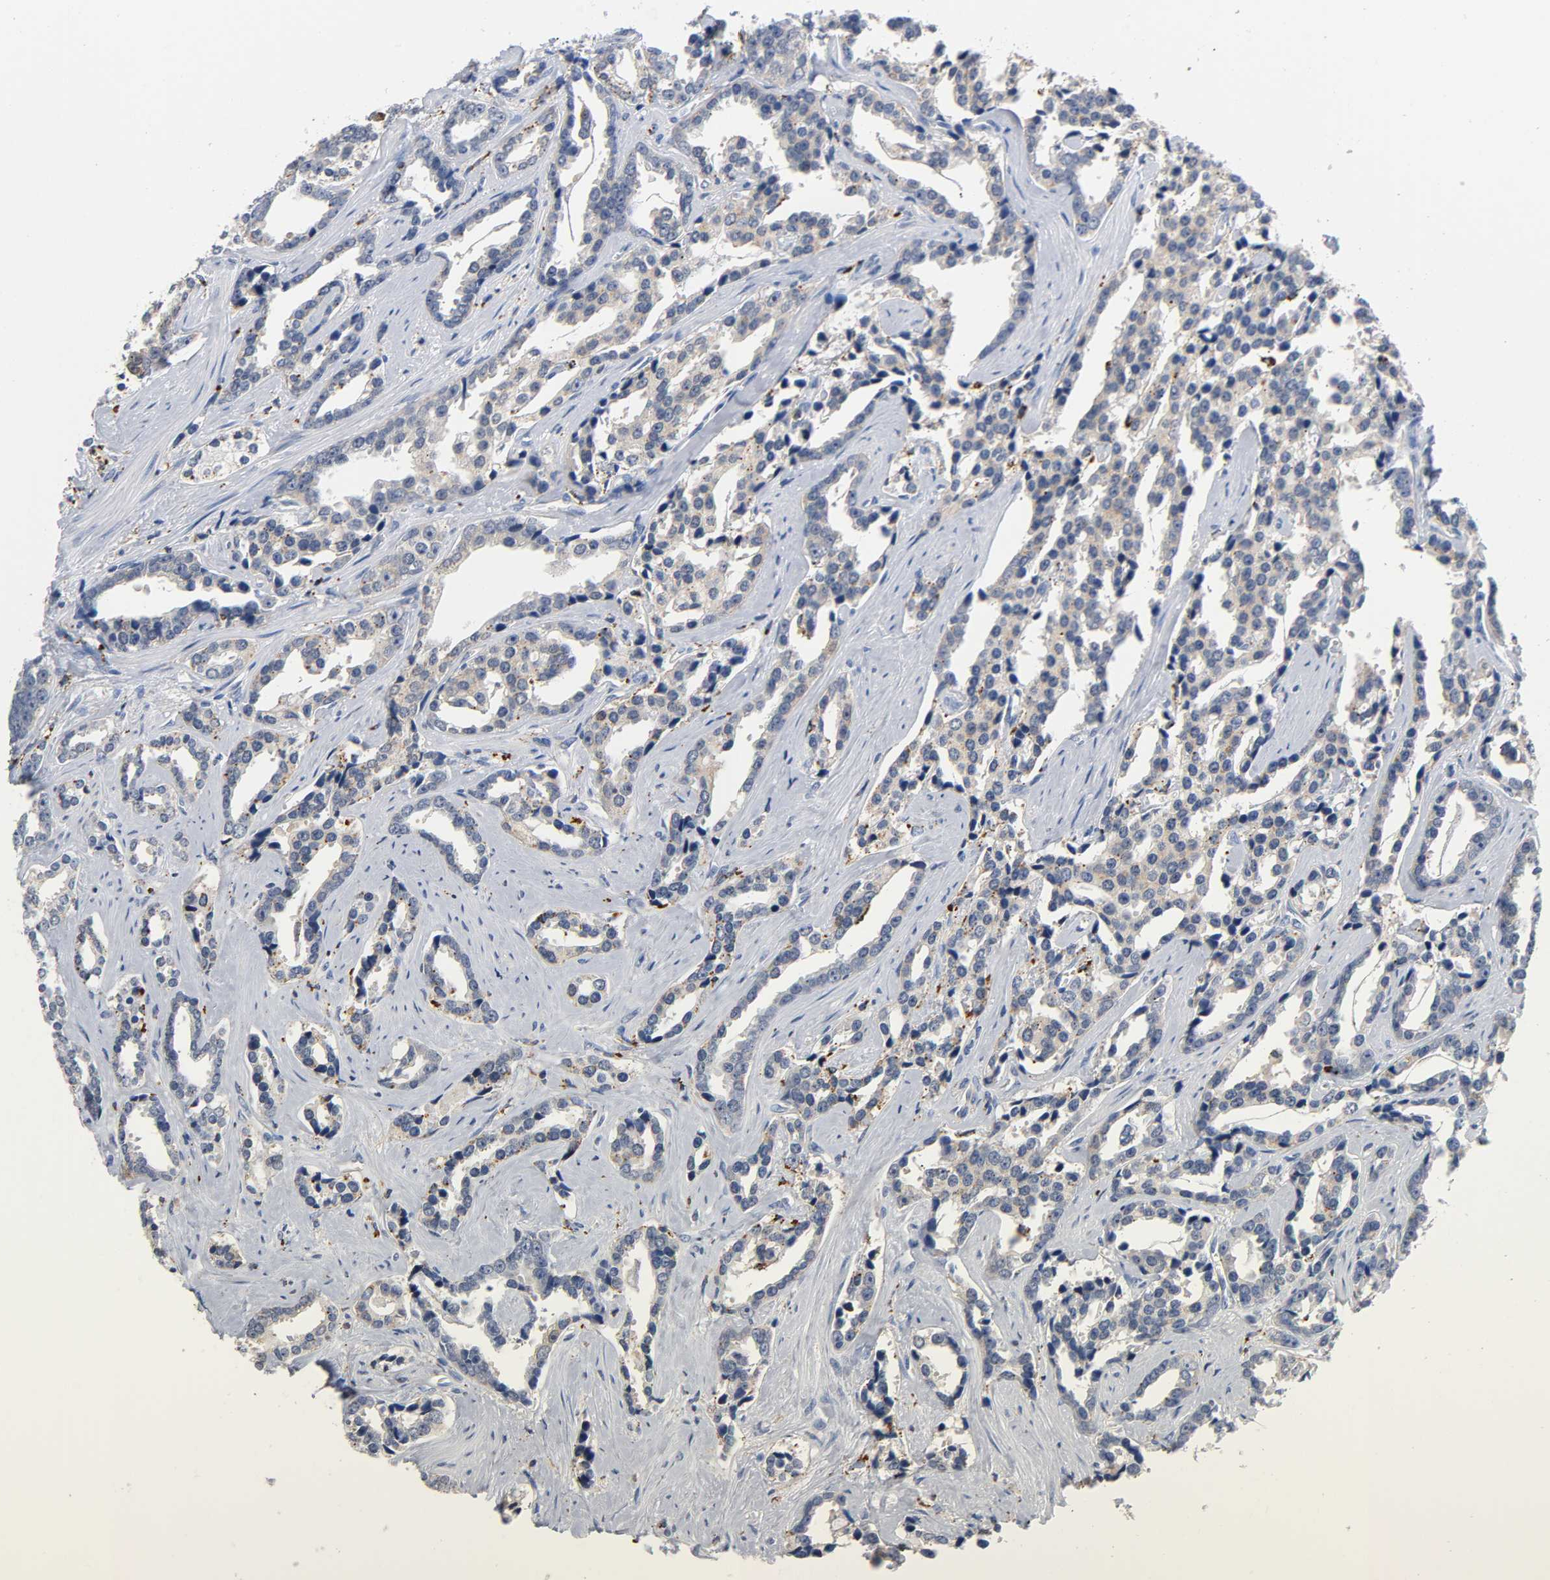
{"staining": {"intensity": "weak", "quantity": "25%-75%", "location": "cytoplasmic/membranous"}, "tissue": "prostate cancer", "cell_type": "Tumor cells", "image_type": "cancer", "snomed": [{"axis": "morphology", "description": "Adenocarcinoma, High grade"}, {"axis": "topography", "description": "Prostate"}], "caption": "Approximately 25%-75% of tumor cells in human adenocarcinoma (high-grade) (prostate) reveal weak cytoplasmic/membranous protein expression as visualized by brown immunohistochemical staining.", "gene": "UCKL1", "patient": {"sex": "male", "age": 67}}